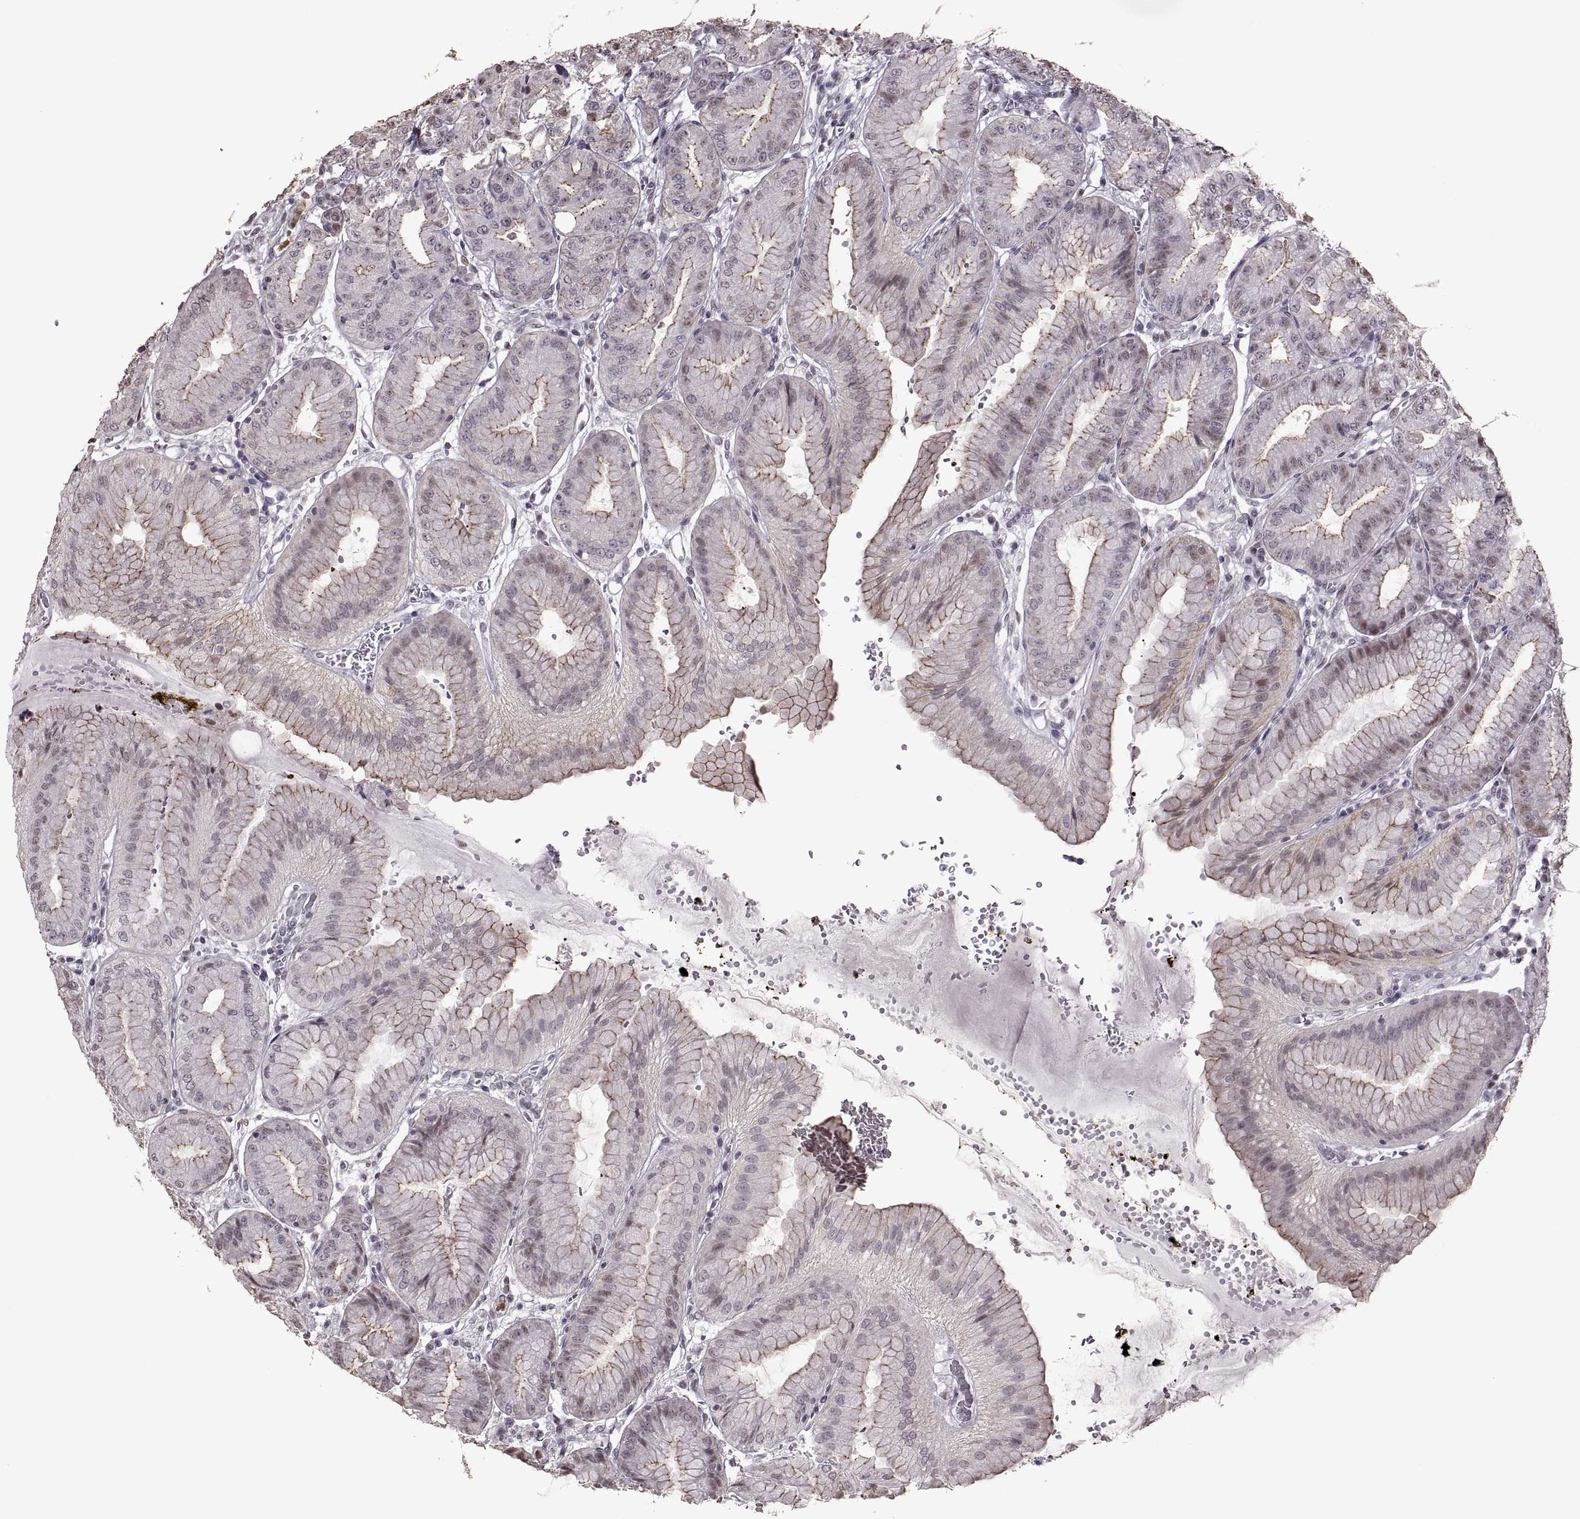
{"staining": {"intensity": "moderate", "quantity": "25%-75%", "location": "cytoplasmic/membranous,nuclear"}, "tissue": "stomach", "cell_type": "Glandular cells", "image_type": "normal", "snomed": [{"axis": "morphology", "description": "Normal tissue, NOS"}, {"axis": "topography", "description": "Stomach, lower"}], "caption": "Moderate cytoplasmic/membranous,nuclear staining for a protein is identified in approximately 25%-75% of glandular cells of benign stomach using IHC.", "gene": "PALS1", "patient": {"sex": "male", "age": 71}}